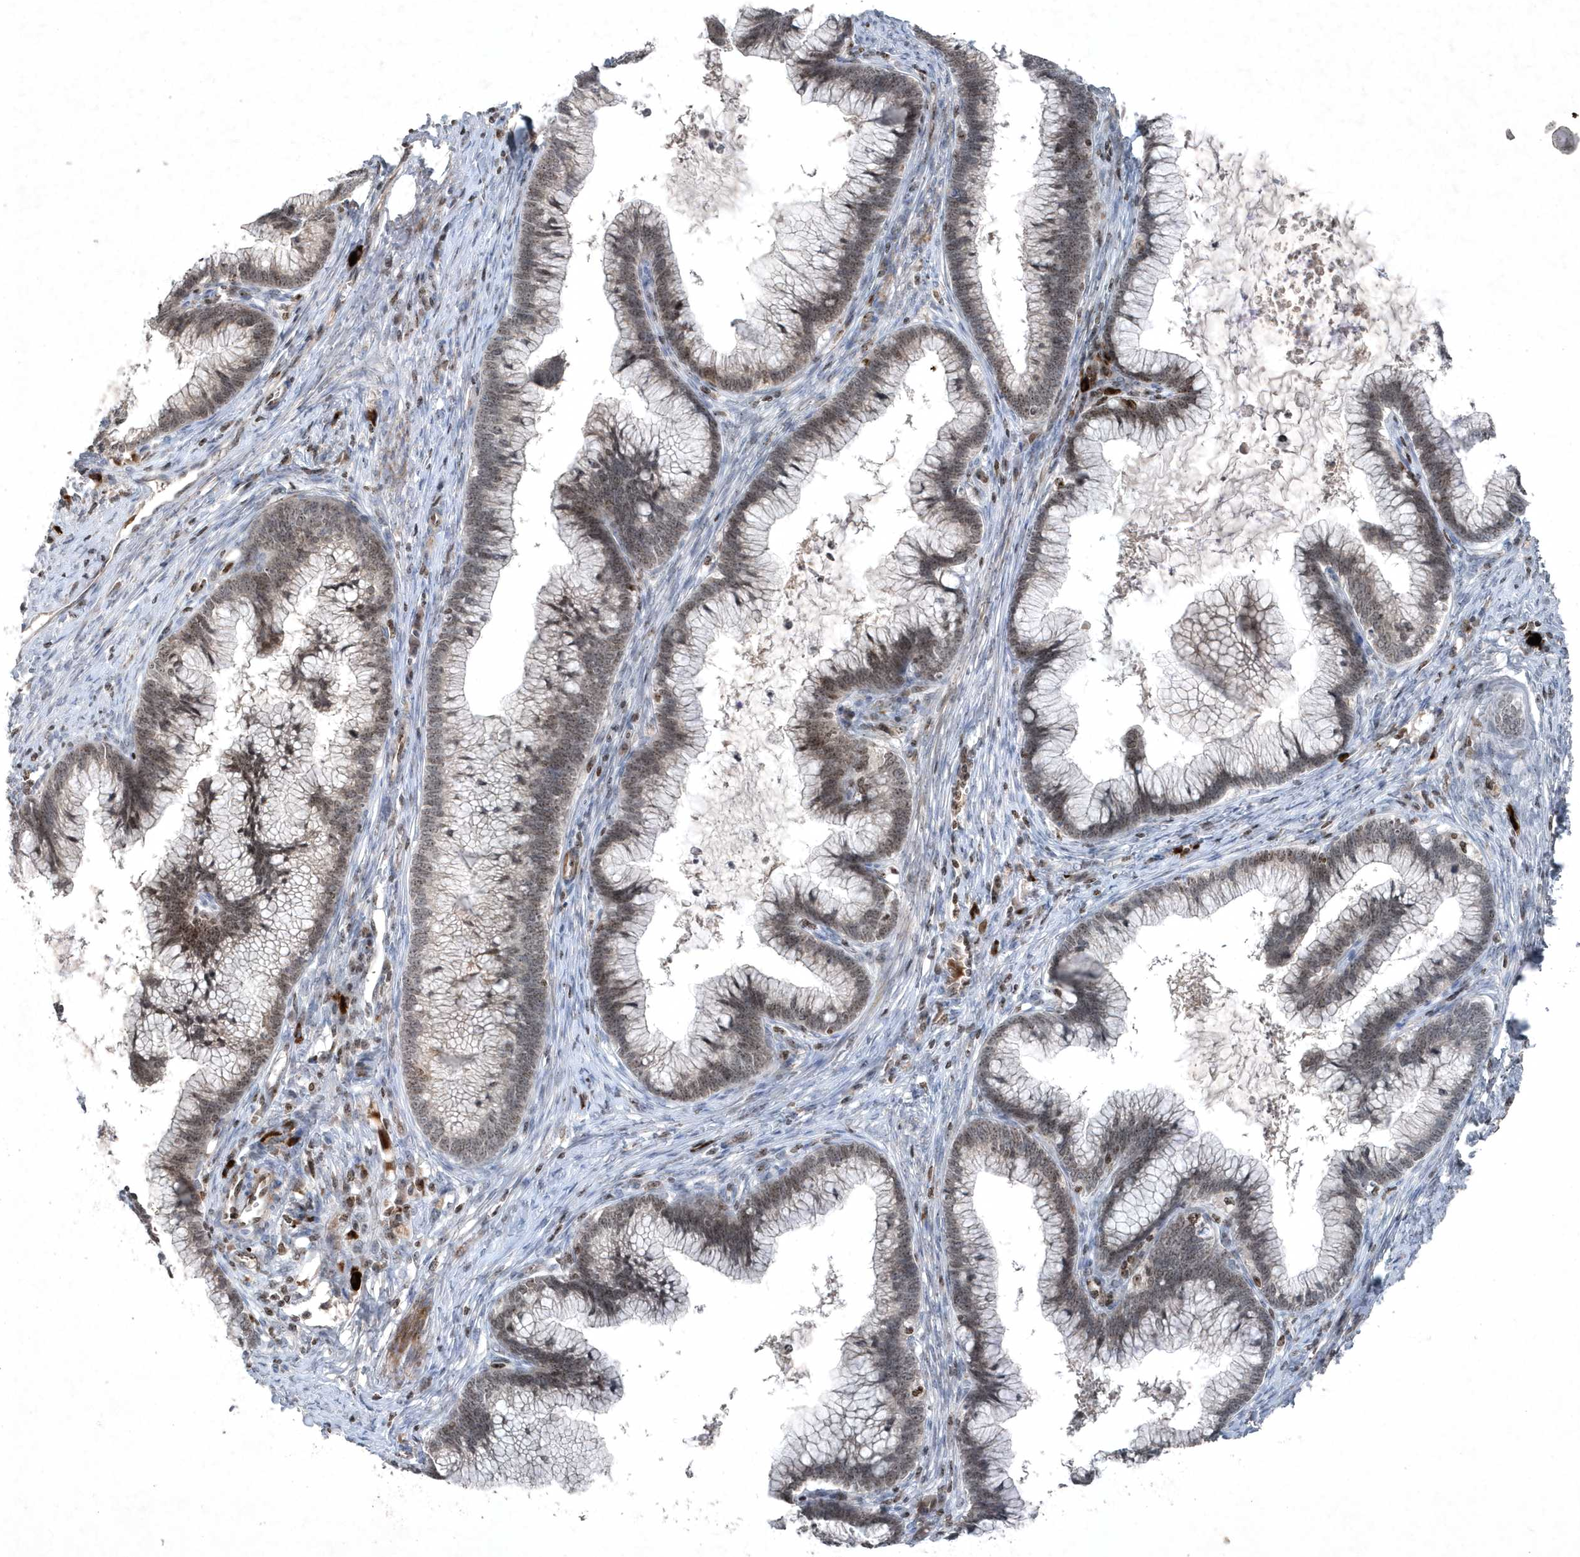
{"staining": {"intensity": "moderate", "quantity": "25%-75%", "location": "nuclear"}, "tissue": "cervical cancer", "cell_type": "Tumor cells", "image_type": "cancer", "snomed": [{"axis": "morphology", "description": "Adenocarcinoma, NOS"}, {"axis": "topography", "description": "Cervix"}], "caption": "The photomicrograph shows a brown stain indicating the presence of a protein in the nuclear of tumor cells in cervical adenocarcinoma.", "gene": "QTRT2", "patient": {"sex": "female", "age": 36}}